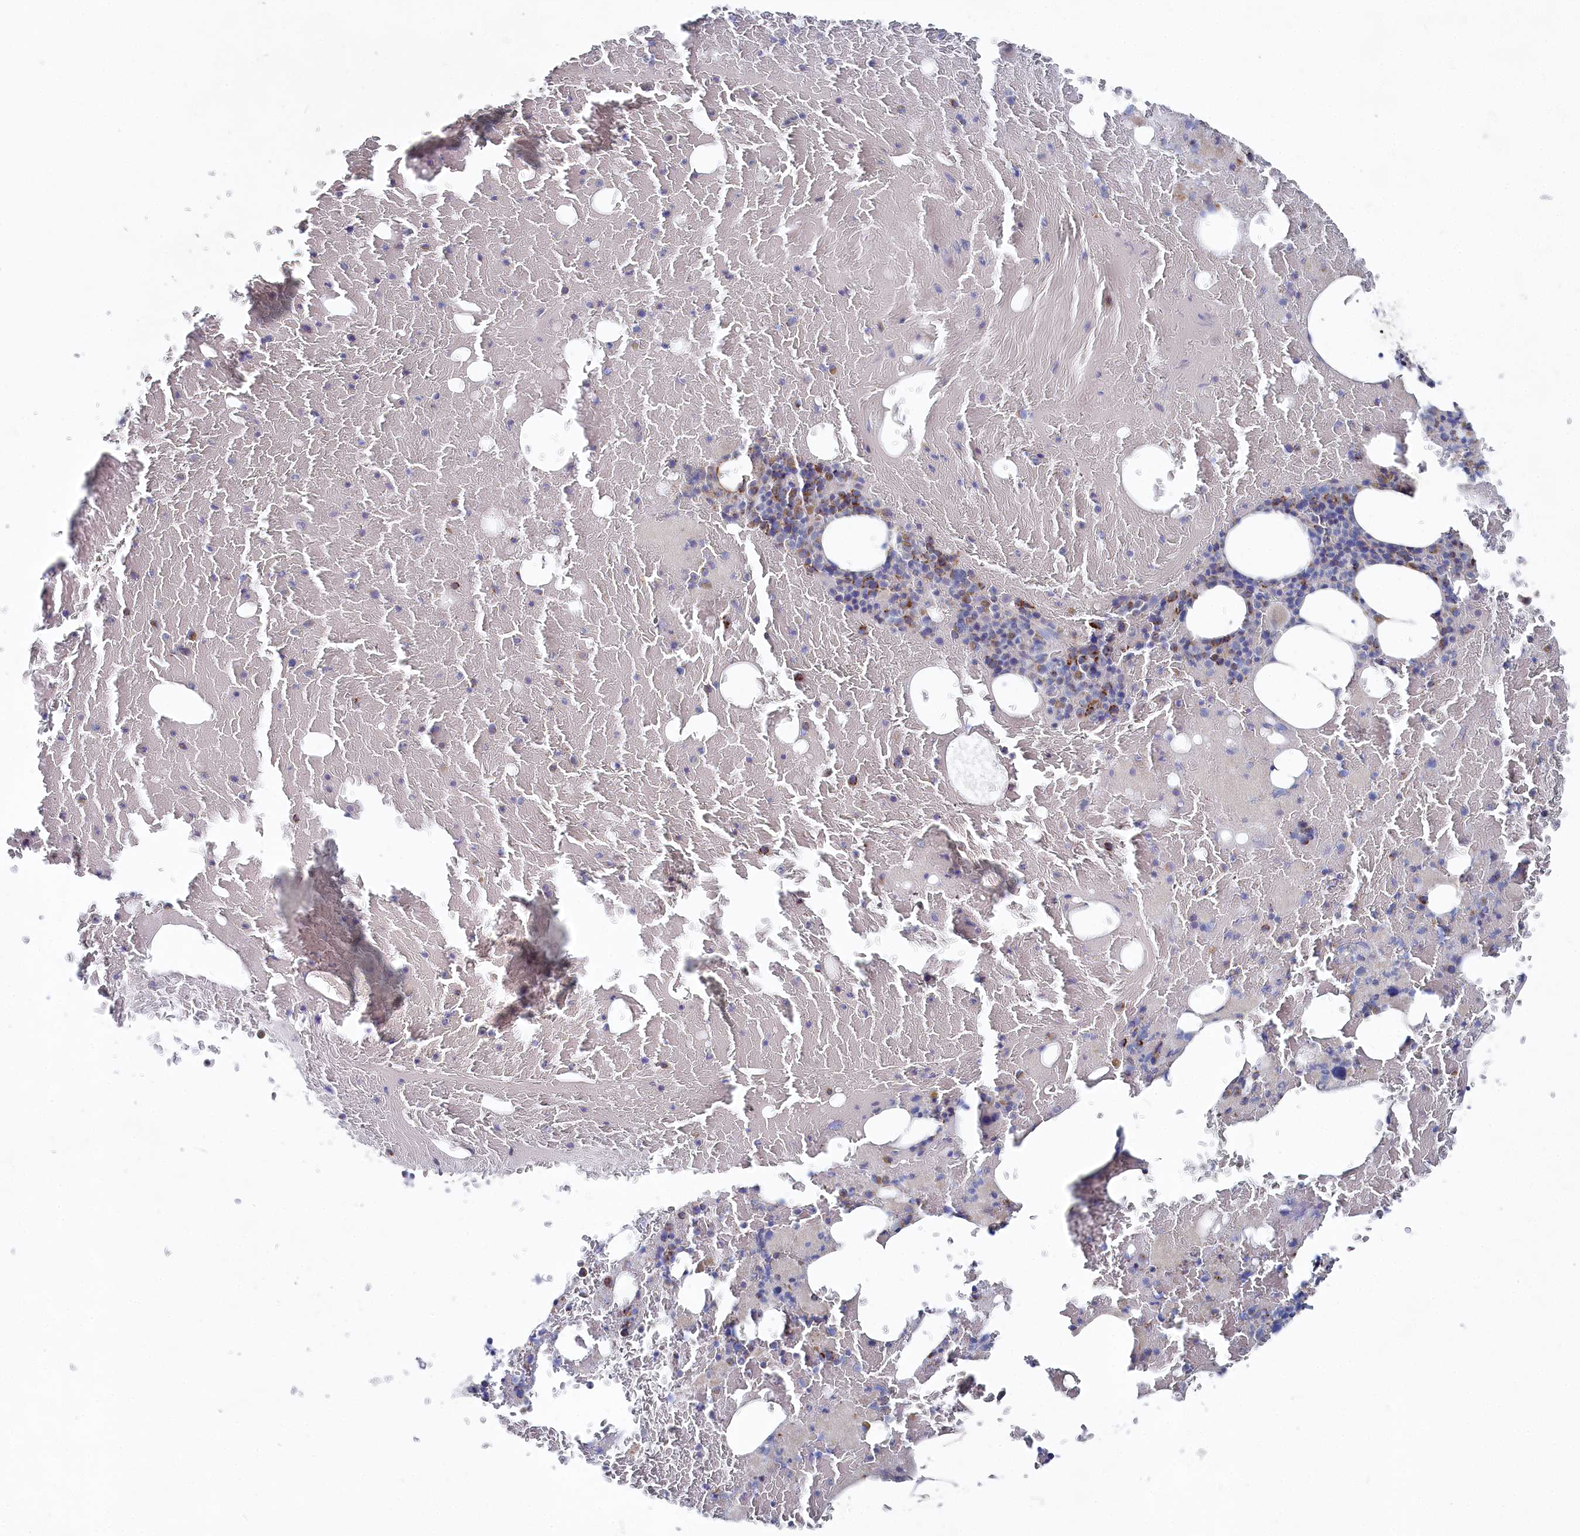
{"staining": {"intensity": "moderate", "quantity": "<25%", "location": "cytoplasmic/membranous"}, "tissue": "bone marrow", "cell_type": "Hematopoietic cells", "image_type": "normal", "snomed": [{"axis": "morphology", "description": "Normal tissue, NOS"}, {"axis": "topography", "description": "Bone marrow"}], "caption": "High-magnification brightfield microscopy of benign bone marrow stained with DAB (3,3'-diaminobenzidine) (brown) and counterstained with hematoxylin (blue). hematopoietic cells exhibit moderate cytoplasmic/membranous expression is appreciated in approximately<25% of cells.", "gene": "GLS2", "patient": {"sex": "male", "age": 79}}